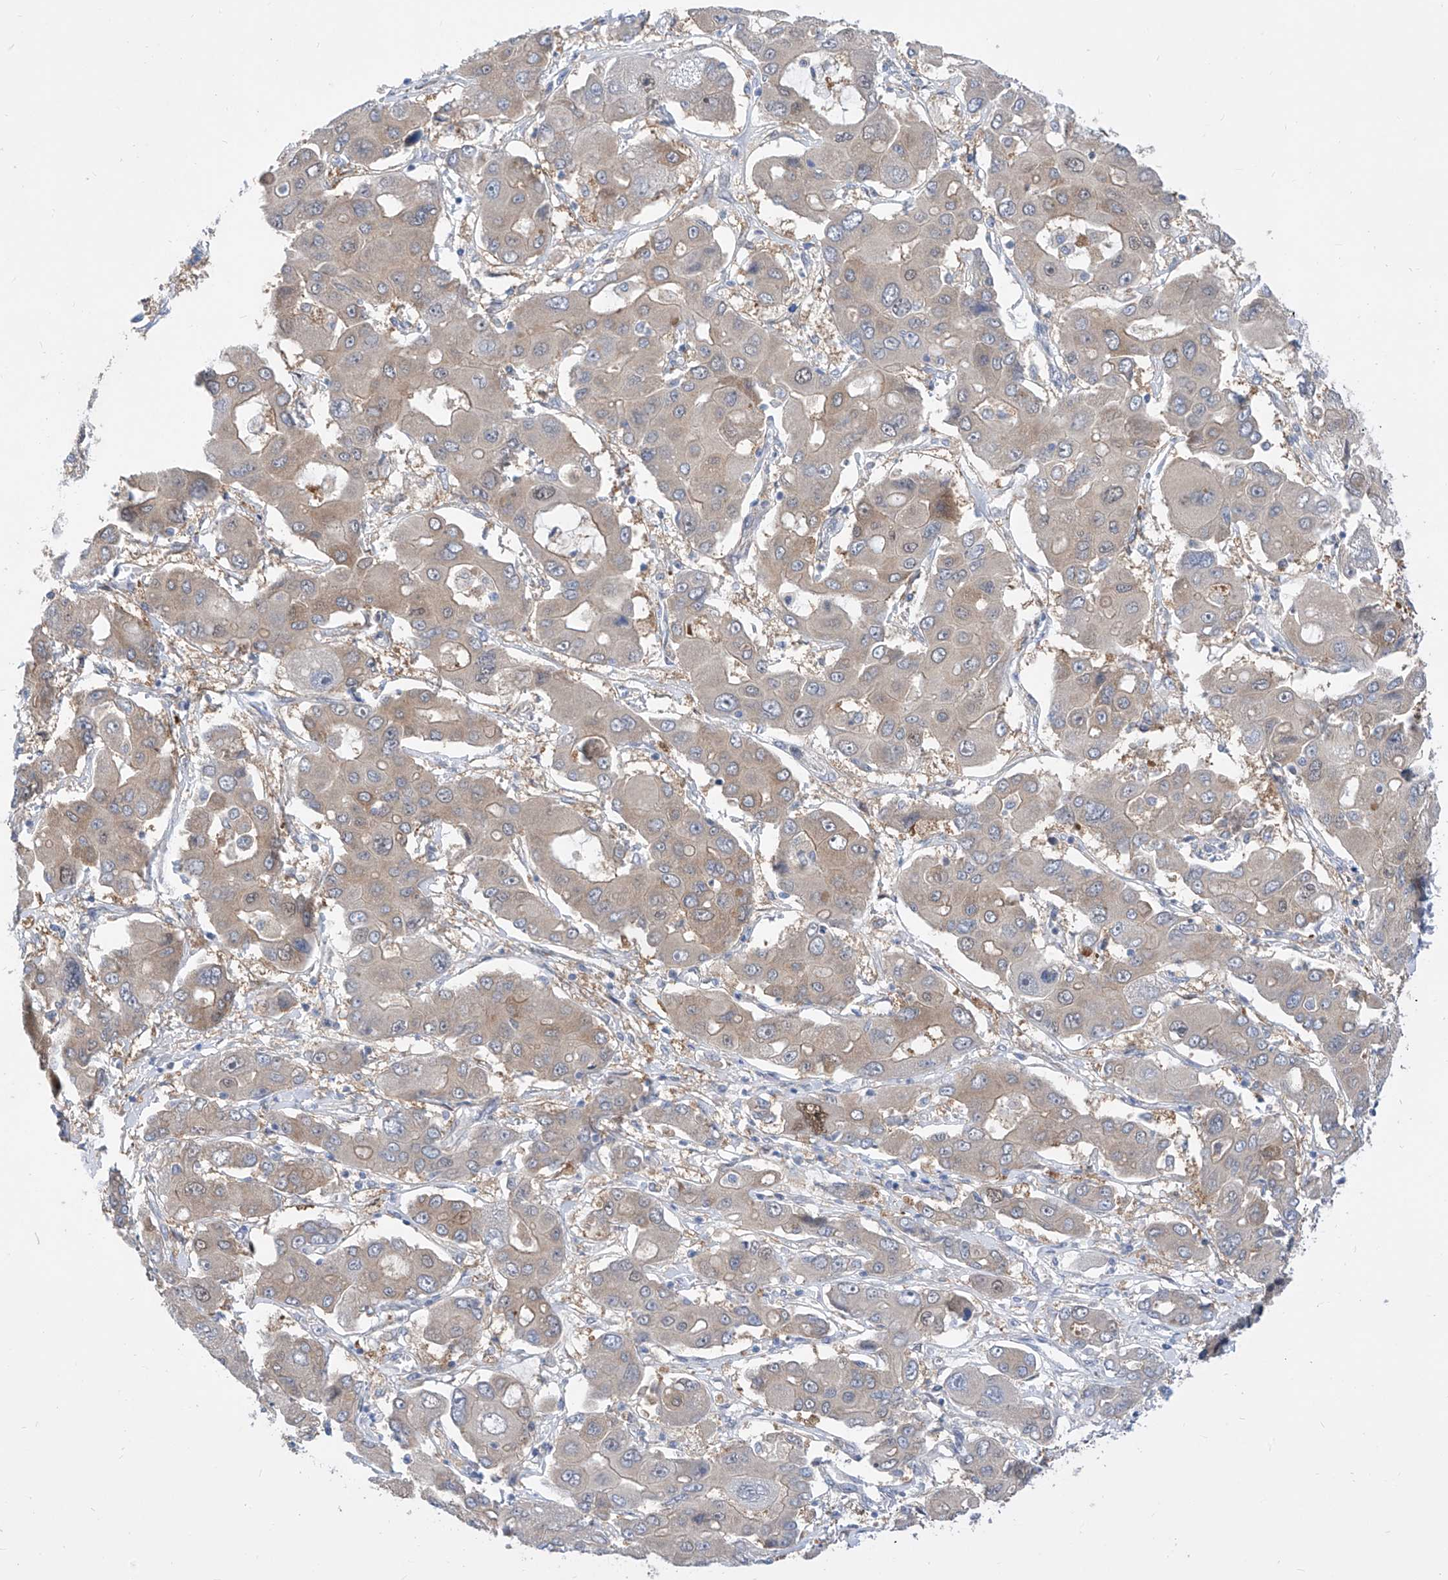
{"staining": {"intensity": "weak", "quantity": "<25%", "location": "cytoplasmic/membranous"}, "tissue": "liver cancer", "cell_type": "Tumor cells", "image_type": "cancer", "snomed": [{"axis": "morphology", "description": "Cholangiocarcinoma"}, {"axis": "topography", "description": "Liver"}], "caption": "Liver cancer (cholangiocarcinoma) was stained to show a protein in brown. There is no significant expression in tumor cells. Nuclei are stained in blue.", "gene": "SRBD1", "patient": {"sex": "male", "age": 67}}